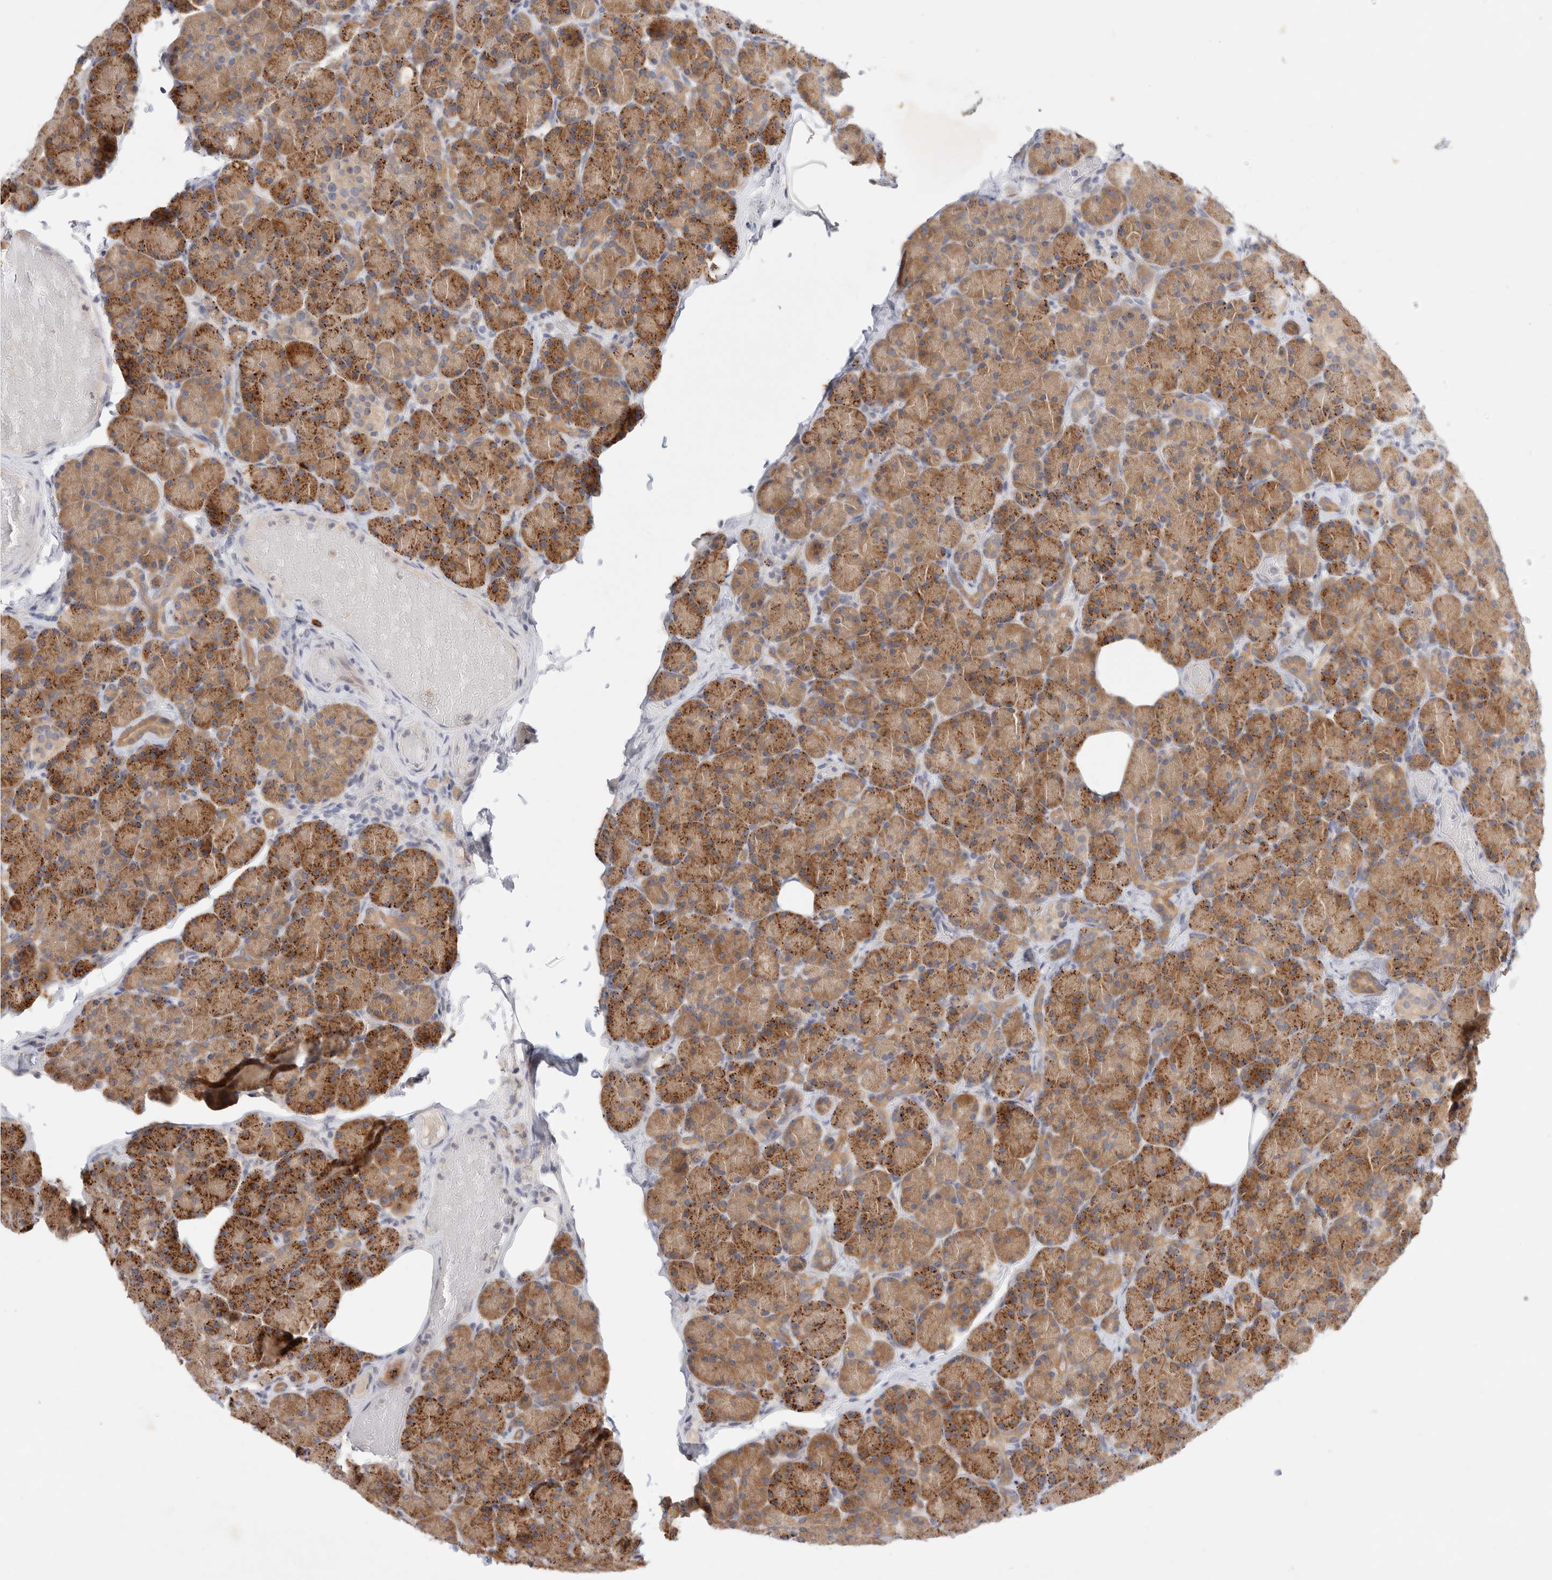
{"staining": {"intensity": "moderate", "quantity": ">75%", "location": "cytoplasmic/membranous"}, "tissue": "pancreas", "cell_type": "Exocrine glandular cells", "image_type": "normal", "snomed": [{"axis": "morphology", "description": "Normal tissue, NOS"}, {"axis": "topography", "description": "Pancreas"}], "caption": "Pancreas stained with immunohistochemistry reveals moderate cytoplasmic/membranous expression in about >75% of exocrine glandular cells.", "gene": "NEDD4L", "patient": {"sex": "female", "age": 43}}